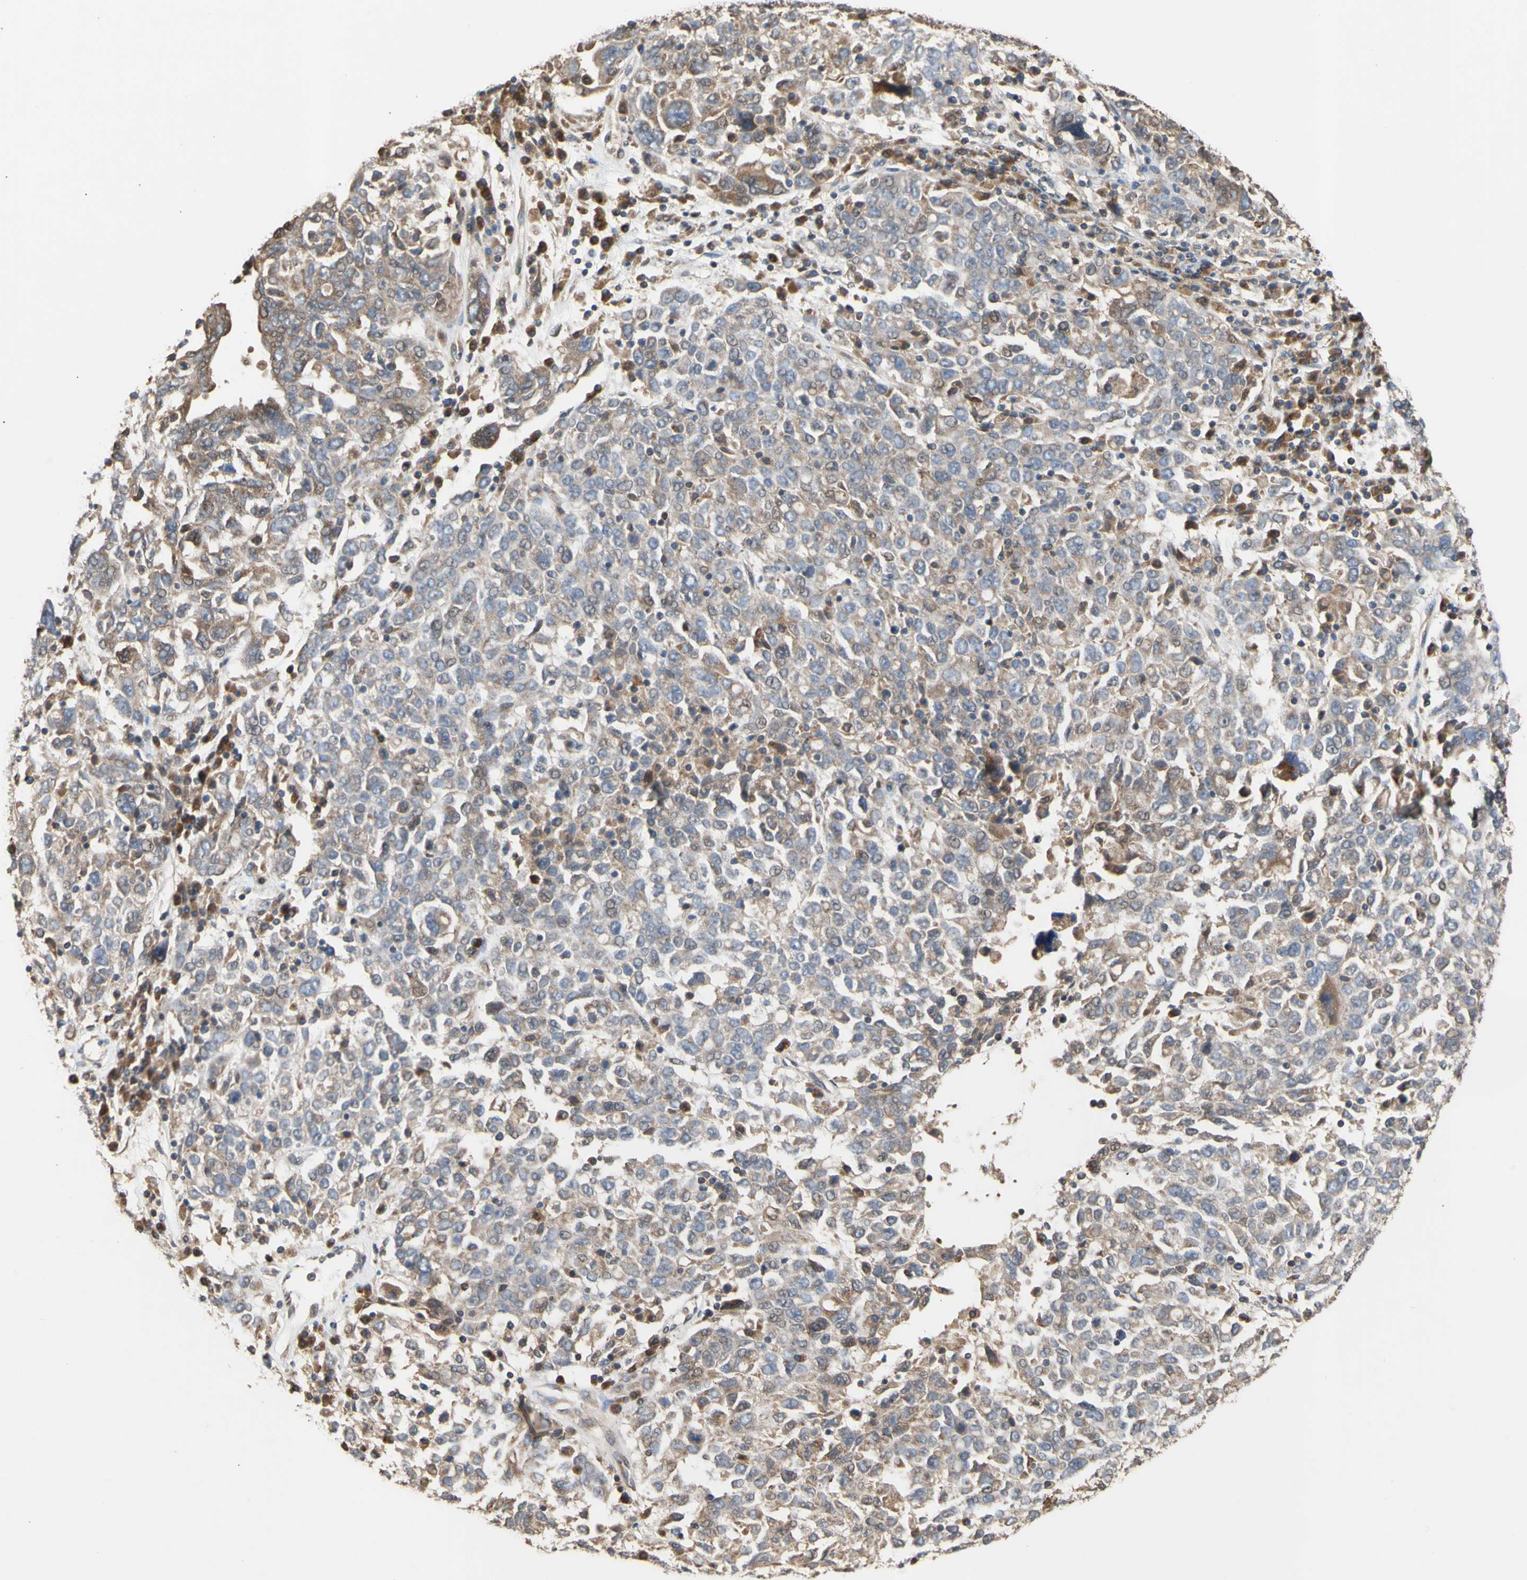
{"staining": {"intensity": "weak", "quantity": ">75%", "location": "cytoplasmic/membranous"}, "tissue": "ovarian cancer", "cell_type": "Tumor cells", "image_type": "cancer", "snomed": [{"axis": "morphology", "description": "Carcinoma, endometroid"}, {"axis": "topography", "description": "Ovary"}], "caption": "Ovarian cancer stained with DAB (3,3'-diaminobenzidine) IHC reveals low levels of weak cytoplasmic/membranous expression in about >75% of tumor cells.", "gene": "NECTIN3", "patient": {"sex": "female", "age": 62}}